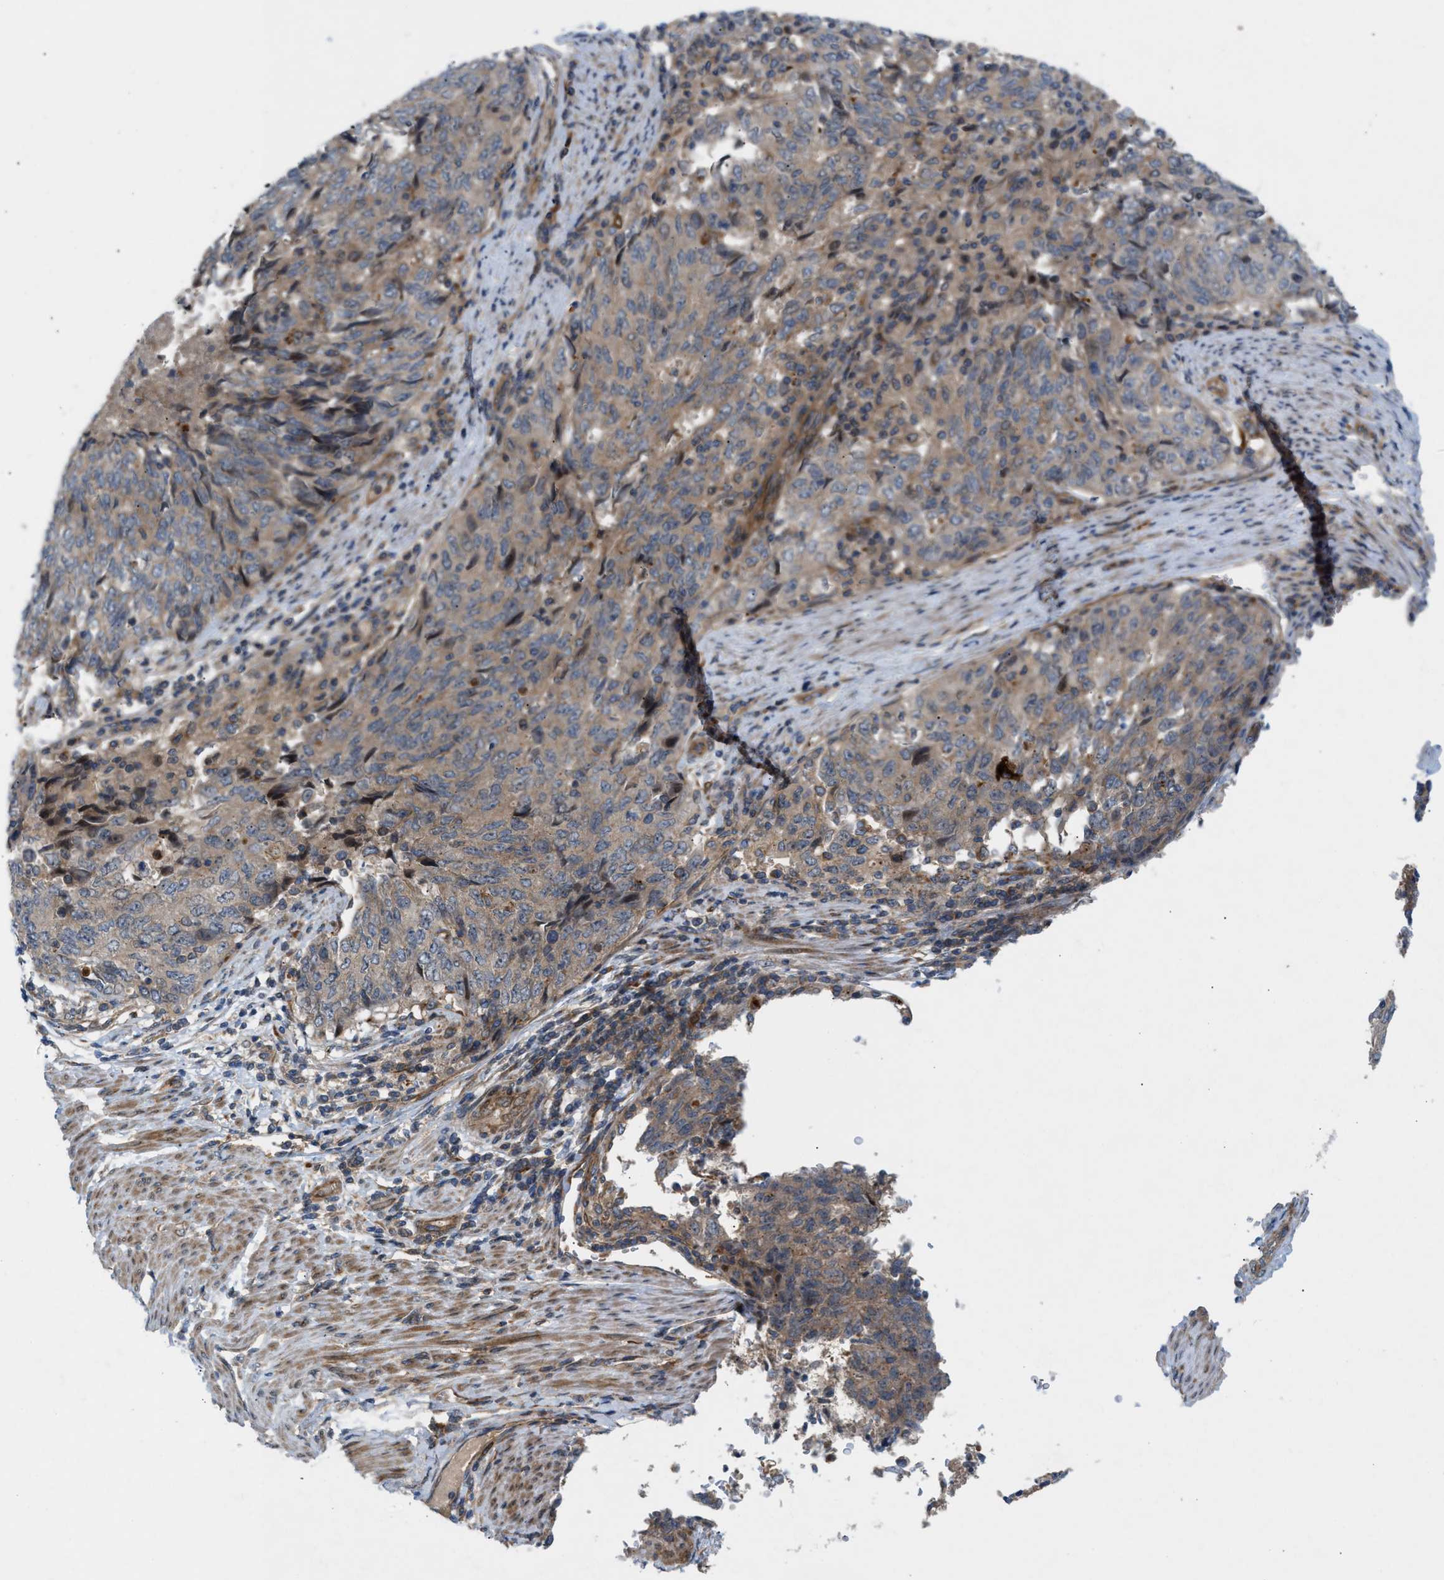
{"staining": {"intensity": "weak", "quantity": ">75%", "location": "cytoplasmic/membranous"}, "tissue": "endometrial cancer", "cell_type": "Tumor cells", "image_type": "cancer", "snomed": [{"axis": "morphology", "description": "Adenocarcinoma, NOS"}, {"axis": "topography", "description": "Endometrium"}], "caption": "Endometrial cancer (adenocarcinoma) stained for a protein (brown) displays weak cytoplasmic/membranous positive positivity in approximately >75% of tumor cells.", "gene": "CYB5D1", "patient": {"sex": "female", "age": 80}}